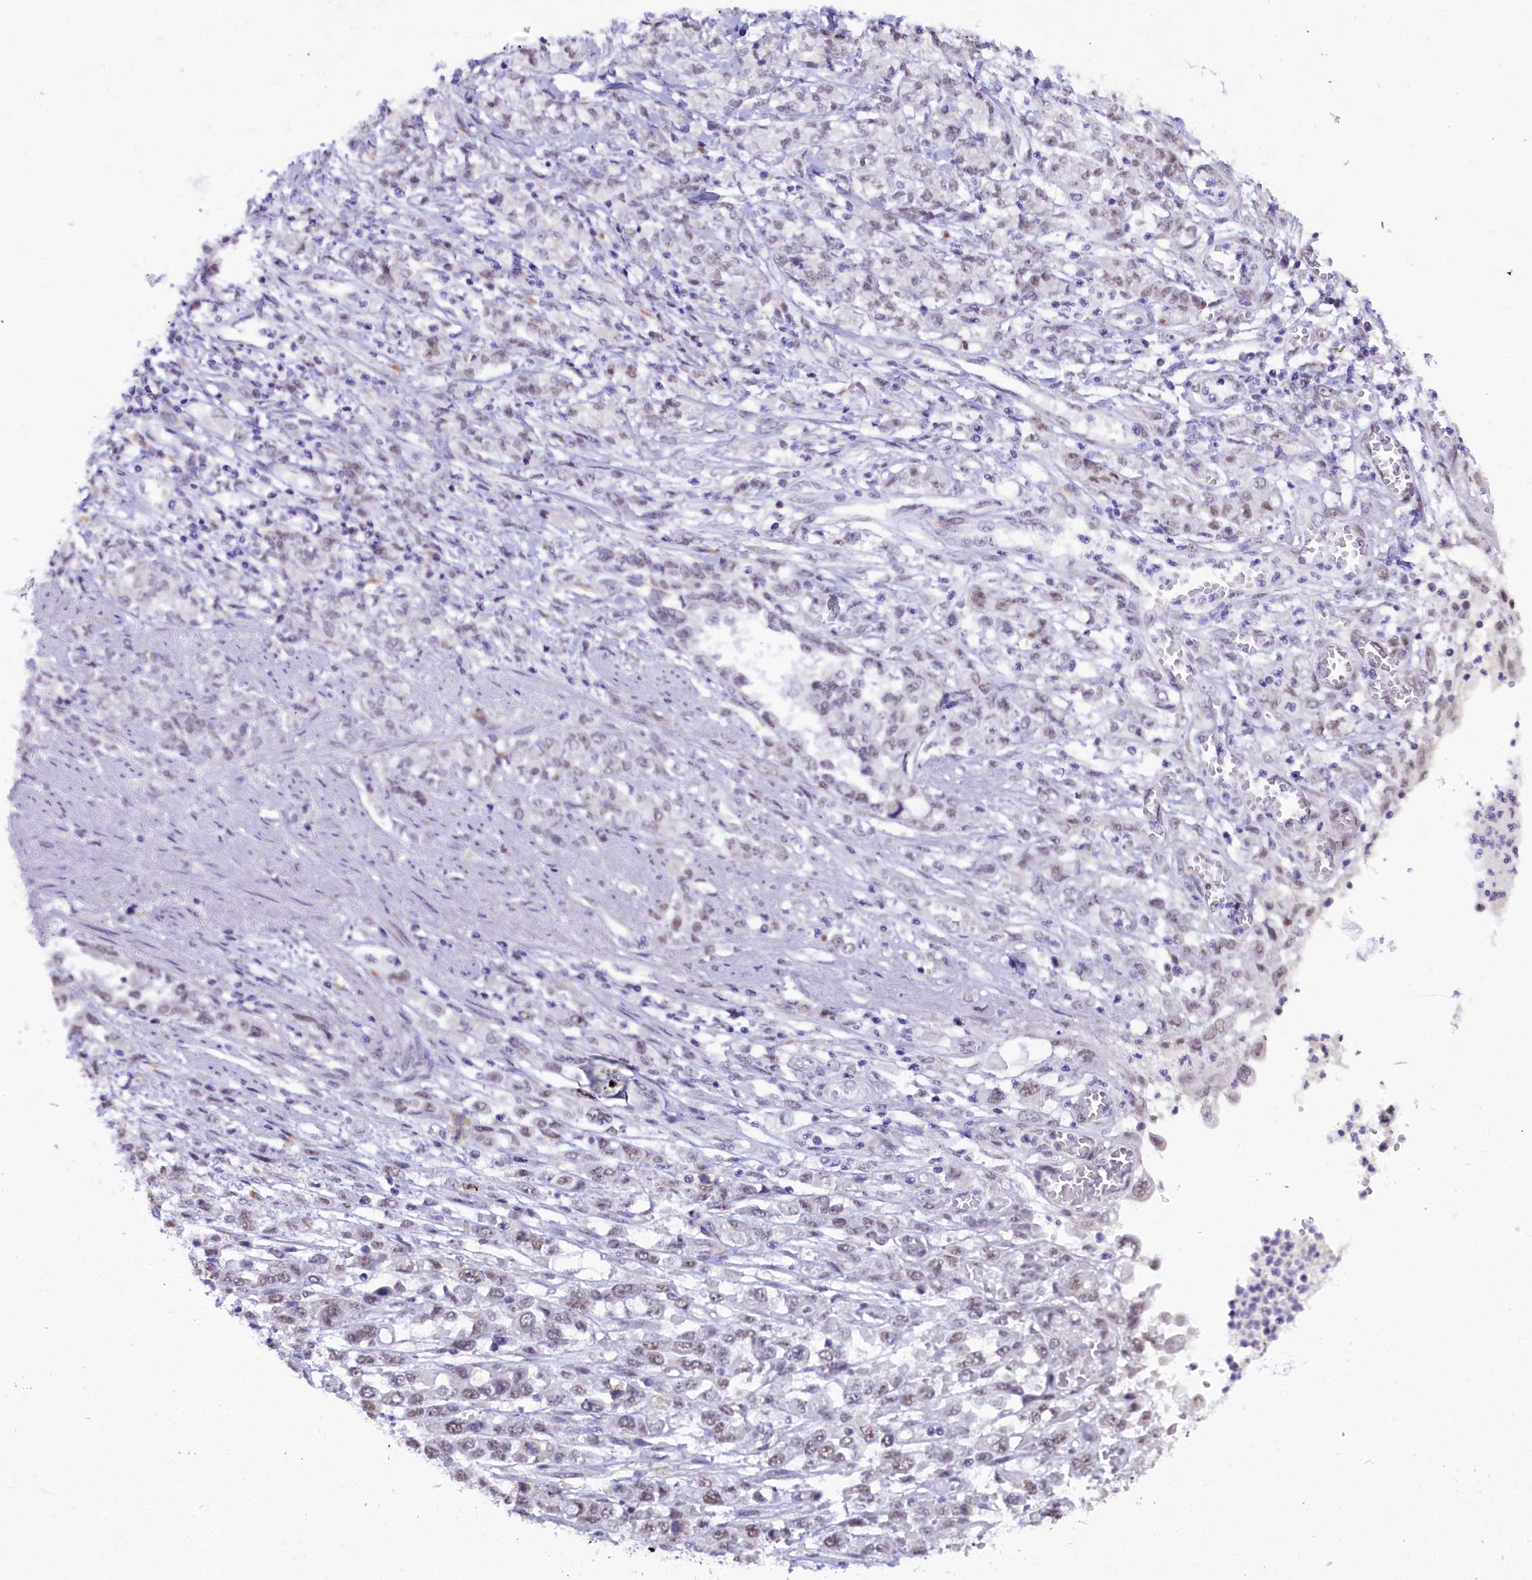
{"staining": {"intensity": "weak", "quantity": ">75%", "location": "nuclear"}, "tissue": "stomach cancer", "cell_type": "Tumor cells", "image_type": "cancer", "snomed": [{"axis": "morphology", "description": "Adenocarcinoma, NOS"}, {"axis": "topography", "description": "Stomach"}], "caption": "An immunohistochemistry (IHC) histopathology image of tumor tissue is shown. Protein staining in brown labels weak nuclear positivity in stomach adenocarcinoma within tumor cells.", "gene": "NCBP1", "patient": {"sex": "female", "age": 76}}